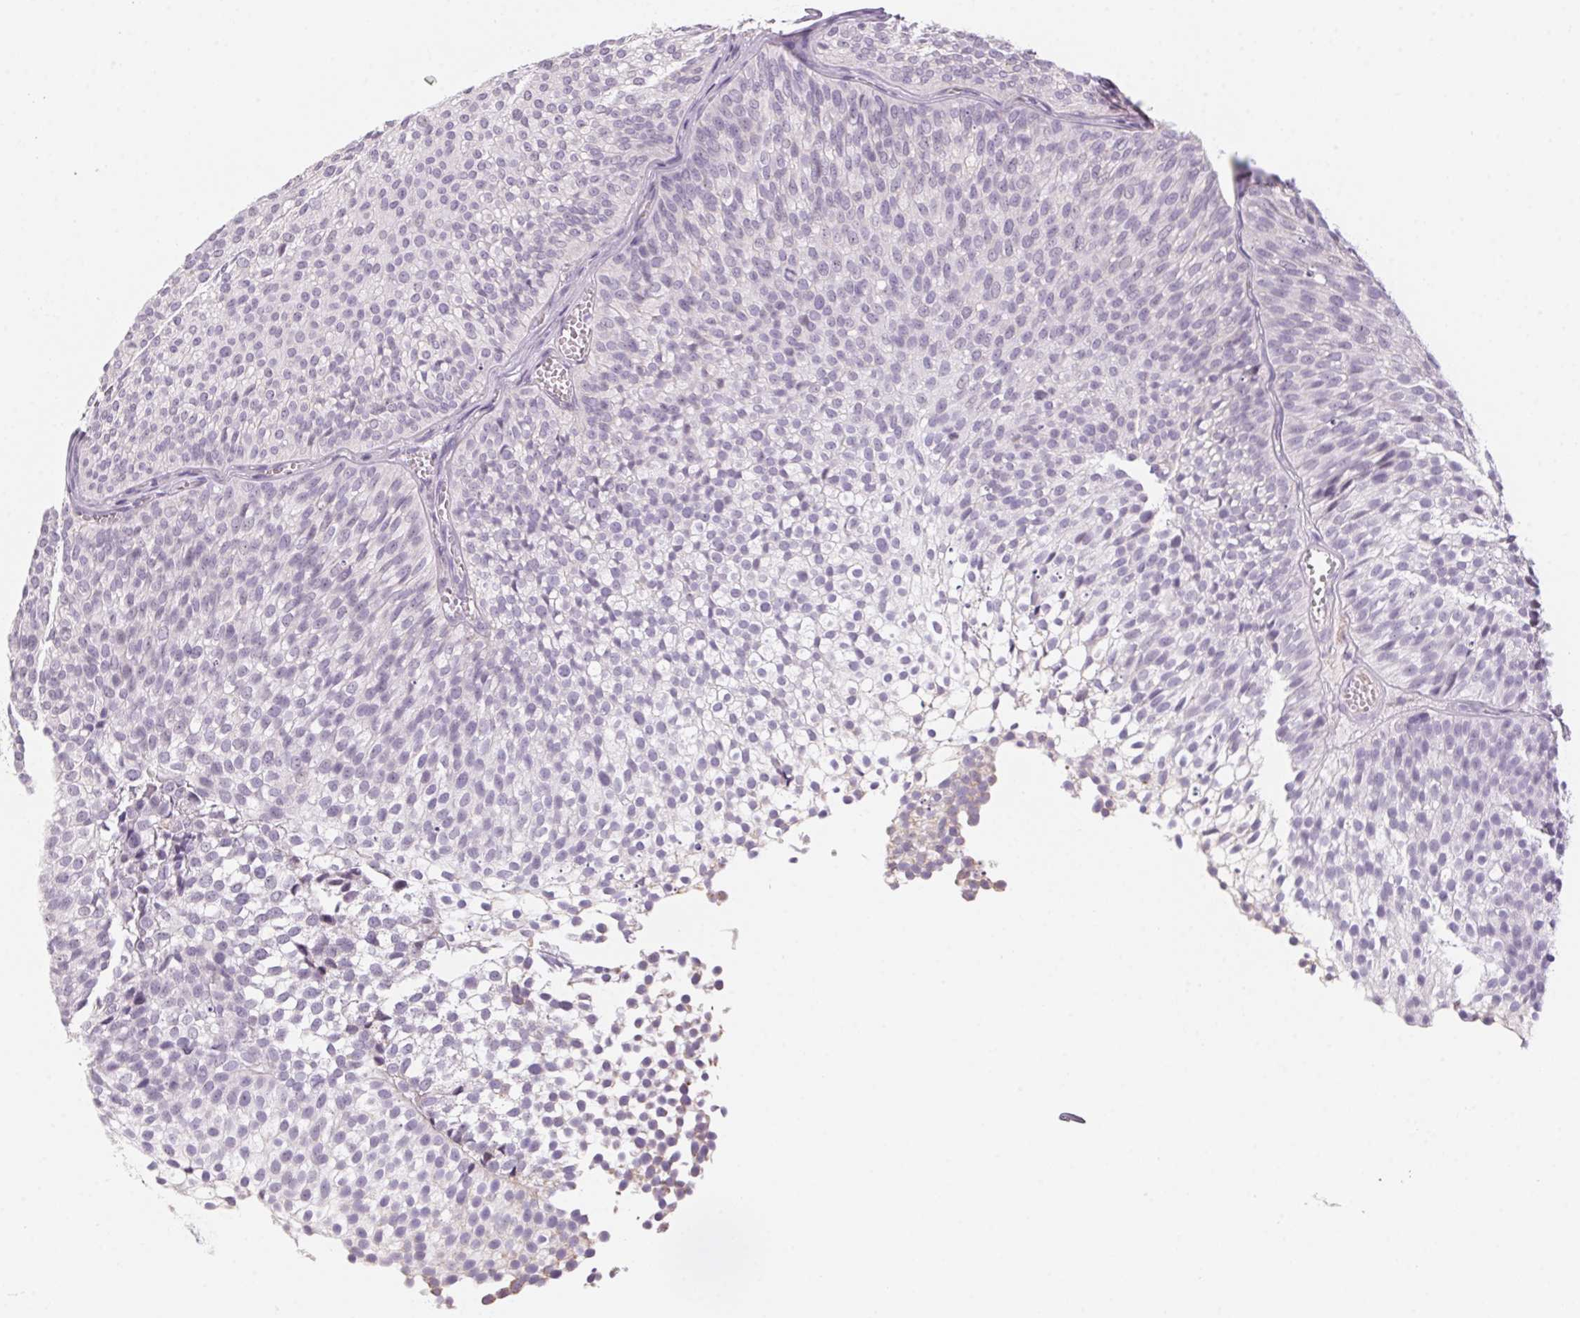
{"staining": {"intensity": "negative", "quantity": "none", "location": "none"}, "tissue": "urothelial cancer", "cell_type": "Tumor cells", "image_type": "cancer", "snomed": [{"axis": "morphology", "description": "Urothelial carcinoma, Low grade"}, {"axis": "topography", "description": "Urinary bladder"}], "caption": "Immunohistochemistry micrograph of neoplastic tissue: human low-grade urothelial carcinoma stained with DAB displays no significant protein positivity in tumor cells.", "gene": "PRPH", "patient": {"sex": "male", "age": 91}}